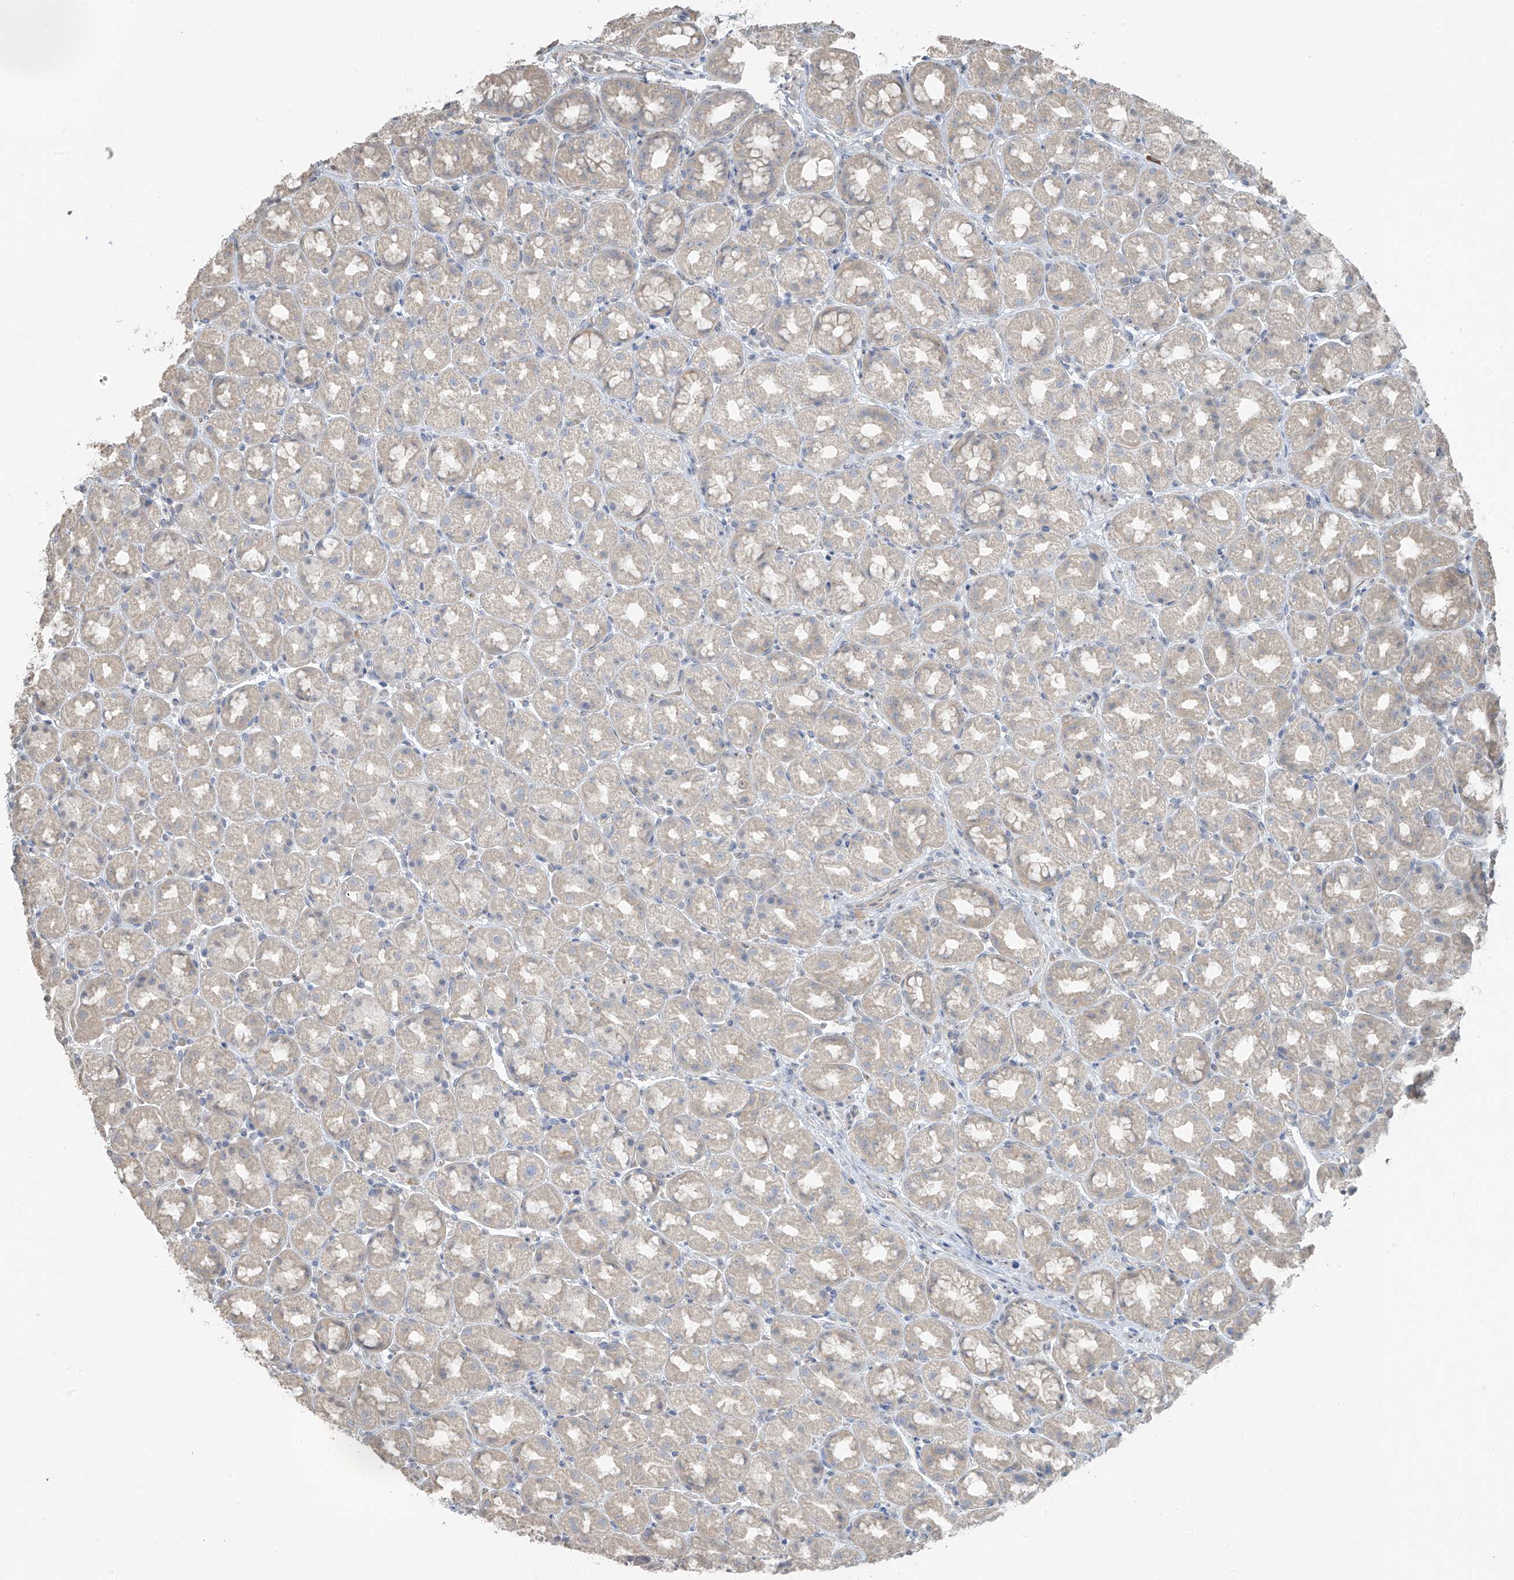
{"staining": {"intensity": "weak", "quantity": "<25%", "location": "cytoplasmic/membranous"}, "tissue": "stomach", "cell_type": "Glandular cells", "image_type": "normal", "snomed": [{"axis": "morphology", "description": "Normal tissue, NOS"}, {"axis": "topography", "description": "Stomach, upper"}], "caption": "This is a image of immunohistochemistry (IHC) staining of benign stomach, which shows no staining in glandular cells.", "gene": "HOXA11", "patient": {"sex": "male", "age": 68}}